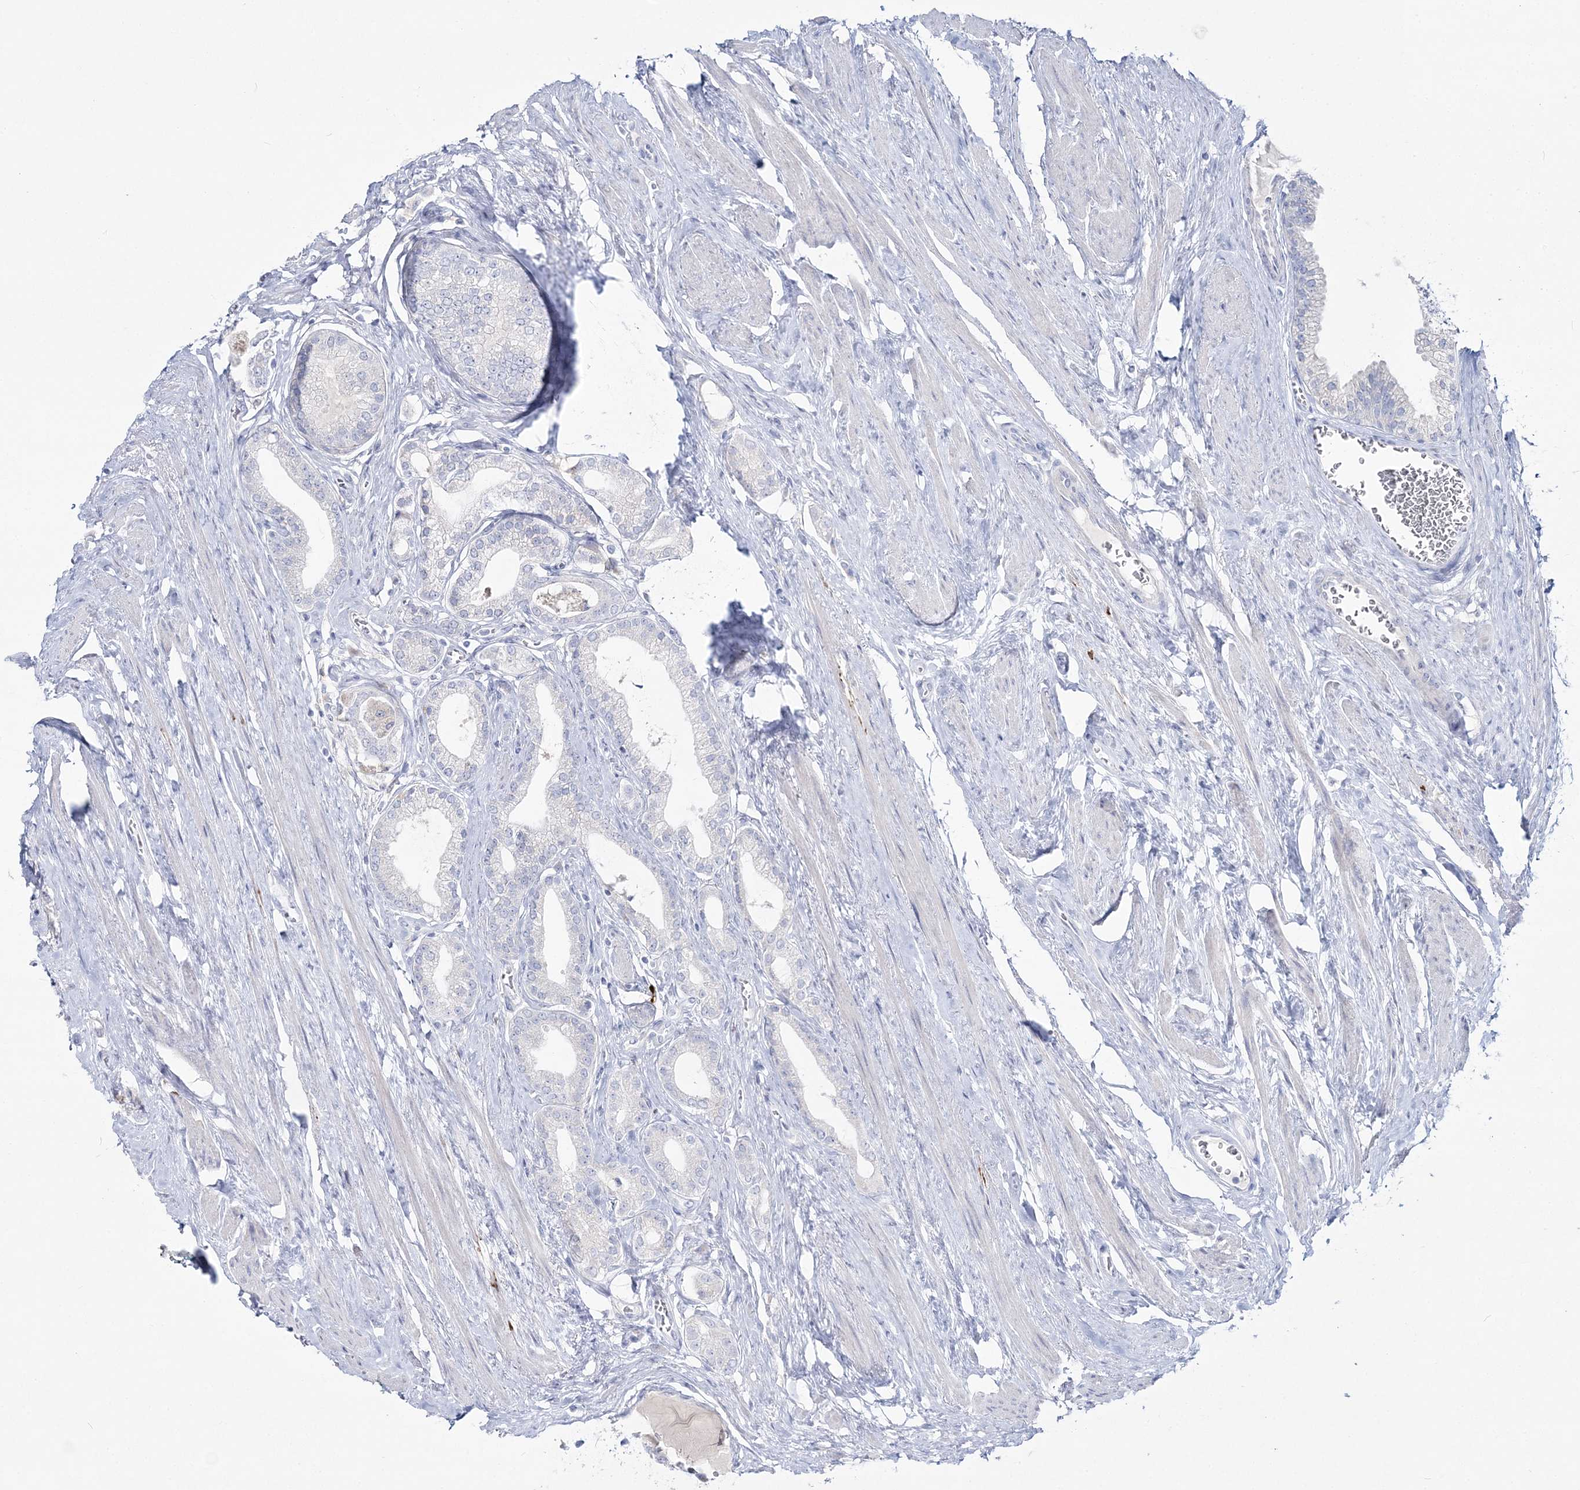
{"staining": {"intensity": "negative", "quantity": "none", "location": "none"}, "tissue": "prostate cancer", "cell_type": "Tumor cells", "image_type": "cancer", "snomed": [{"axis": "morphology", "description": "Adenocarcinoma, Low grade"}, {"axis": "topography", "description": "Prostate"}], "caption": "Low-grade adenocarcinoma (prostate) stained for a protein using immunohistochemistry (IHC) reveals no positivity tumor cells.", "gene": "WDSUB1", "patient": {"sex": "male", "age": 63}}